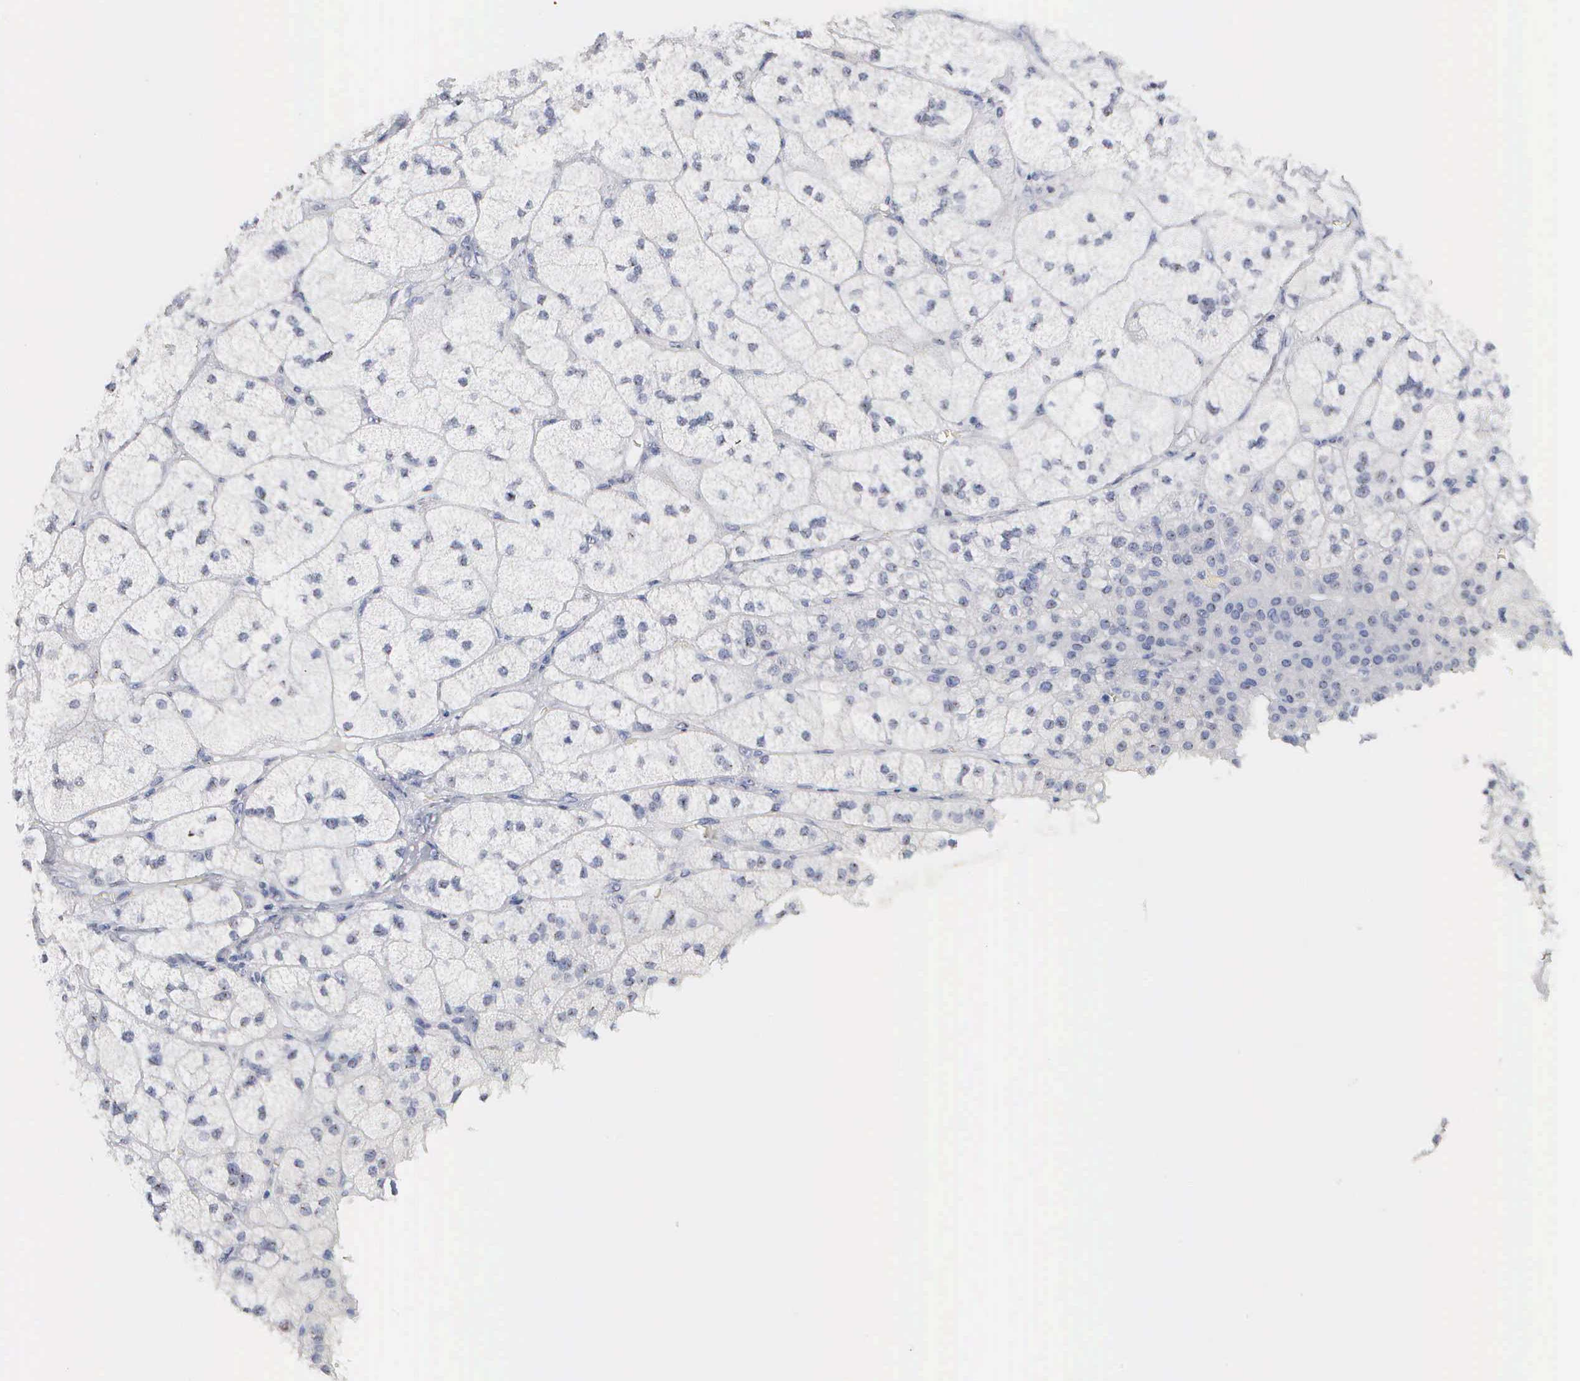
{"staining": {"intensity": "negative", "quantity": "none", "location": "none"}, "tissue": "adrenal gland", "cell_type": "Glandular cells", "image_type": "normal", "snomed": [{"axis": "morphology", "description": "Normal tissue, NOS"}, {"axis": "topography", "description": "Adrenal gland"}], "caption": "The immunohistochemistry (IHC) image has no significant staining in glandular cells of adrenal gland.", "gene": "ASPHD2", "patient": {"sex": "female", "age": 60}}